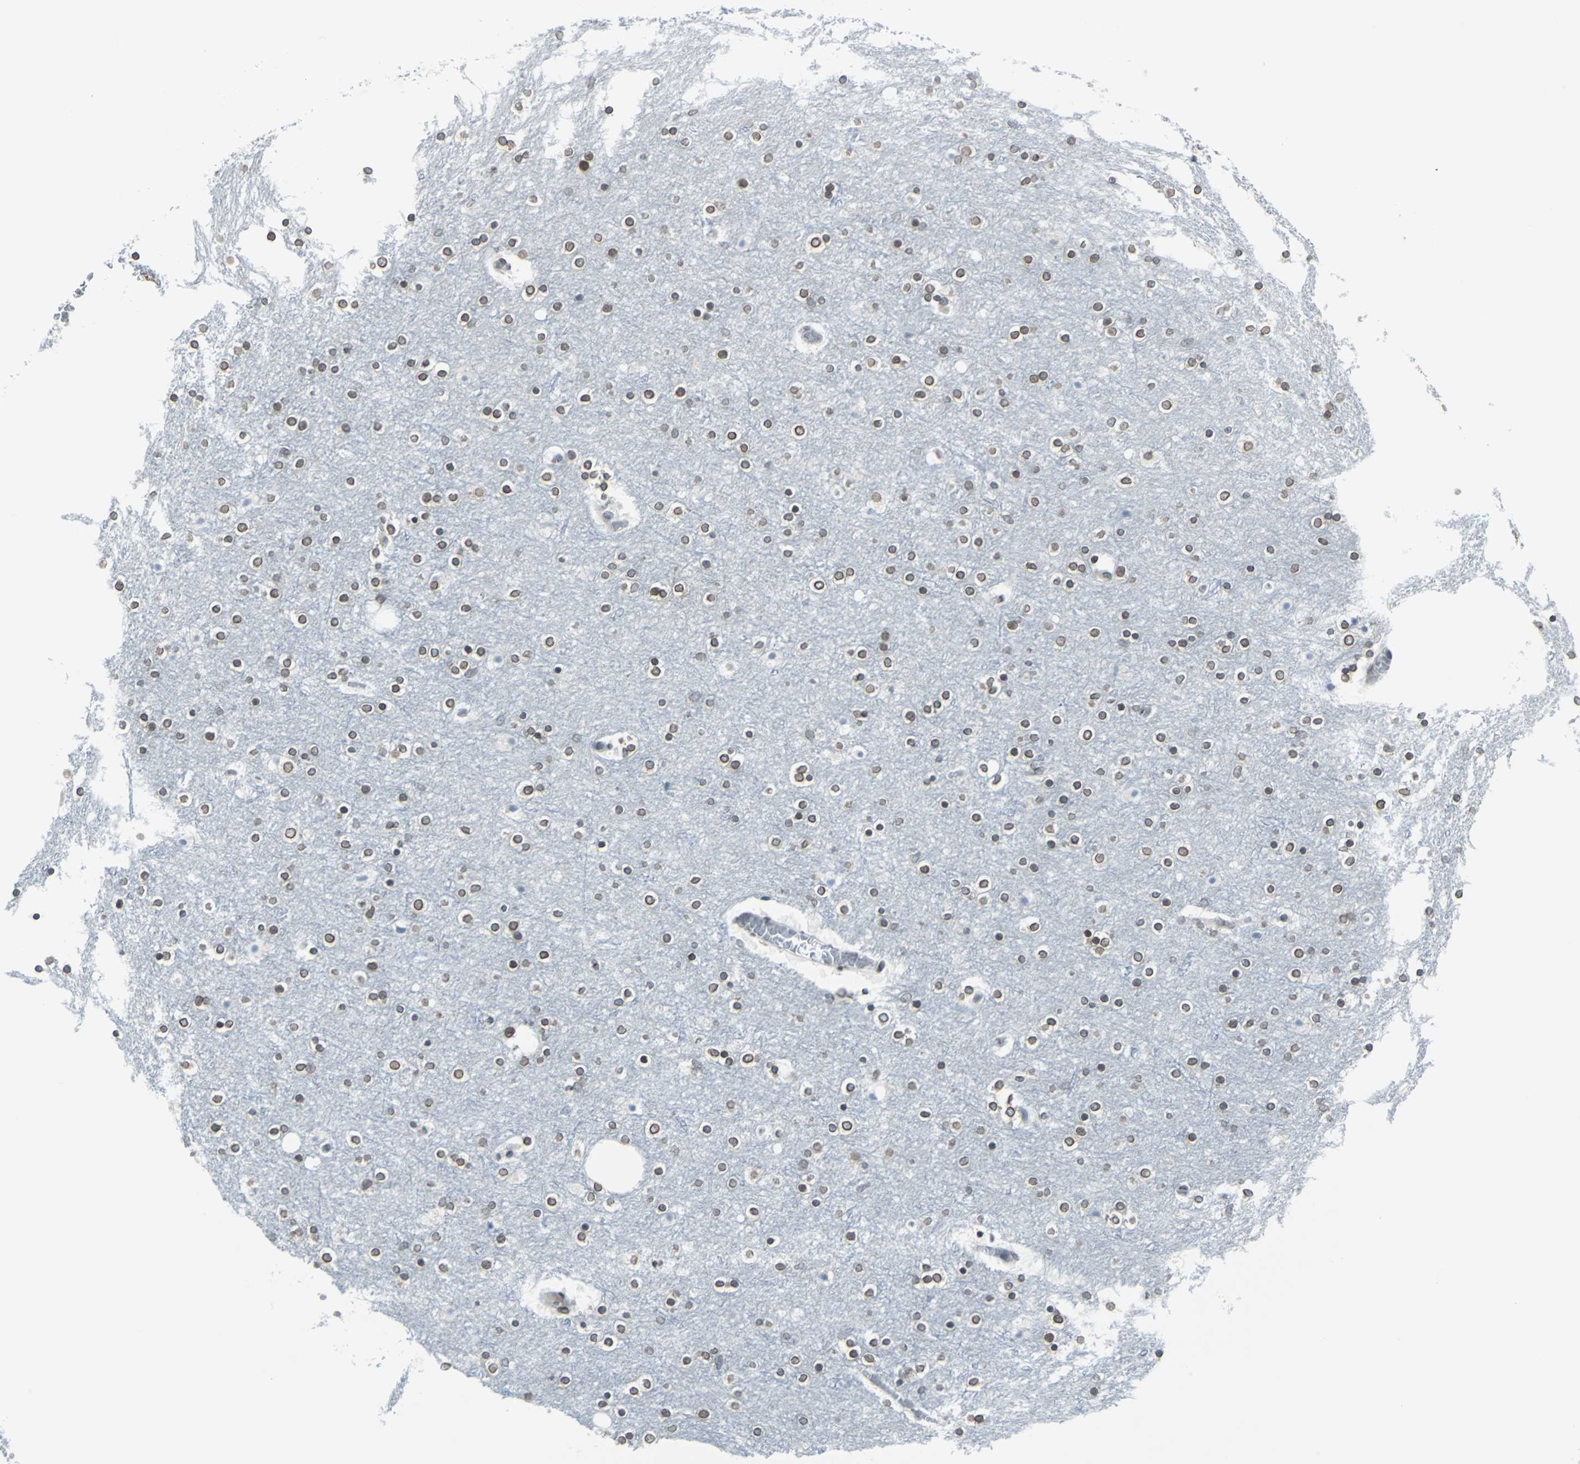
{"staining": {"intensity": "negative", "quantity": "none", "location": "none"}, "tissue": "cerebral cortex", "cell_type": "Endothelial cells", "image_type": "normal", "snomed": [{"axis": "morphology", "description": "Normal tissue, NOS"}, {"axis": "topography", "description": "Cerebral cortex"}], "caption": "The image demonstrates no staining of endothelial cells in normal cerebral cortex.", "gene": "SNUPN", "patient": {"sex": "female", "age": 54}}